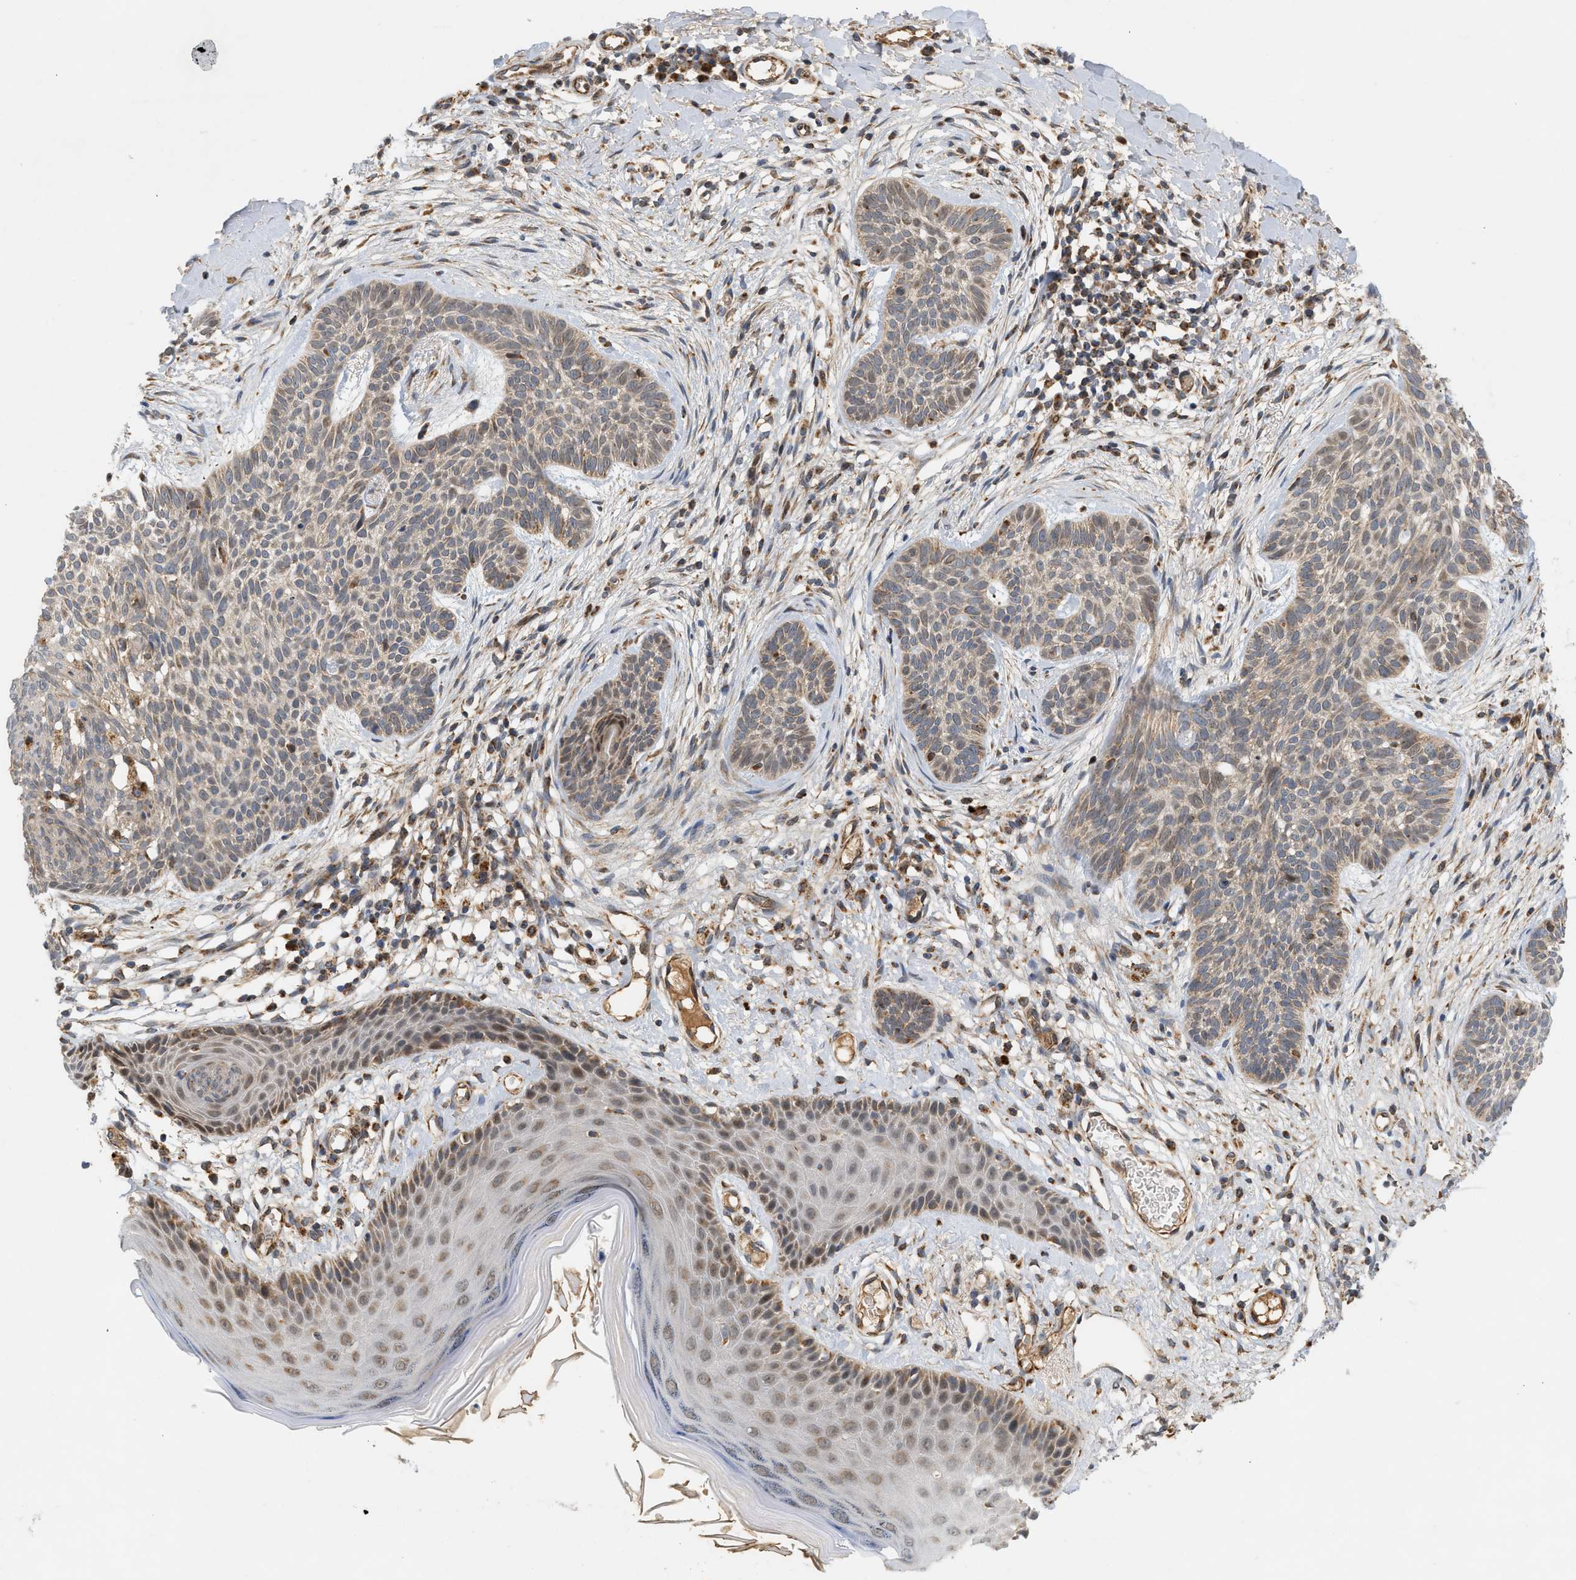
{"staining": {"intensity": "weak", "quantity": ">75%", "location": "cytoplasmic/membranous"}, "tissue": "skin cancer", "cell_type": "Tumor cells", "image_type": "cancer", "snomed": [{"axis": "morphology", "description": "Basal cell carcinoma"}, {"axis": "topography", "description": "Skin"}], "caption": "Protein staining reveals weak cytoplasmic/membranous expression in about >75% of tumor cells in skin cancer. The protein is stained brown, and the nuclei are stained in blue (DAB (3,3'-diaminobenzidine) IHC with brightfield microscopy, high magnification).", "gene": "MCU", "patient": {"sex": "female", "age": 59}}